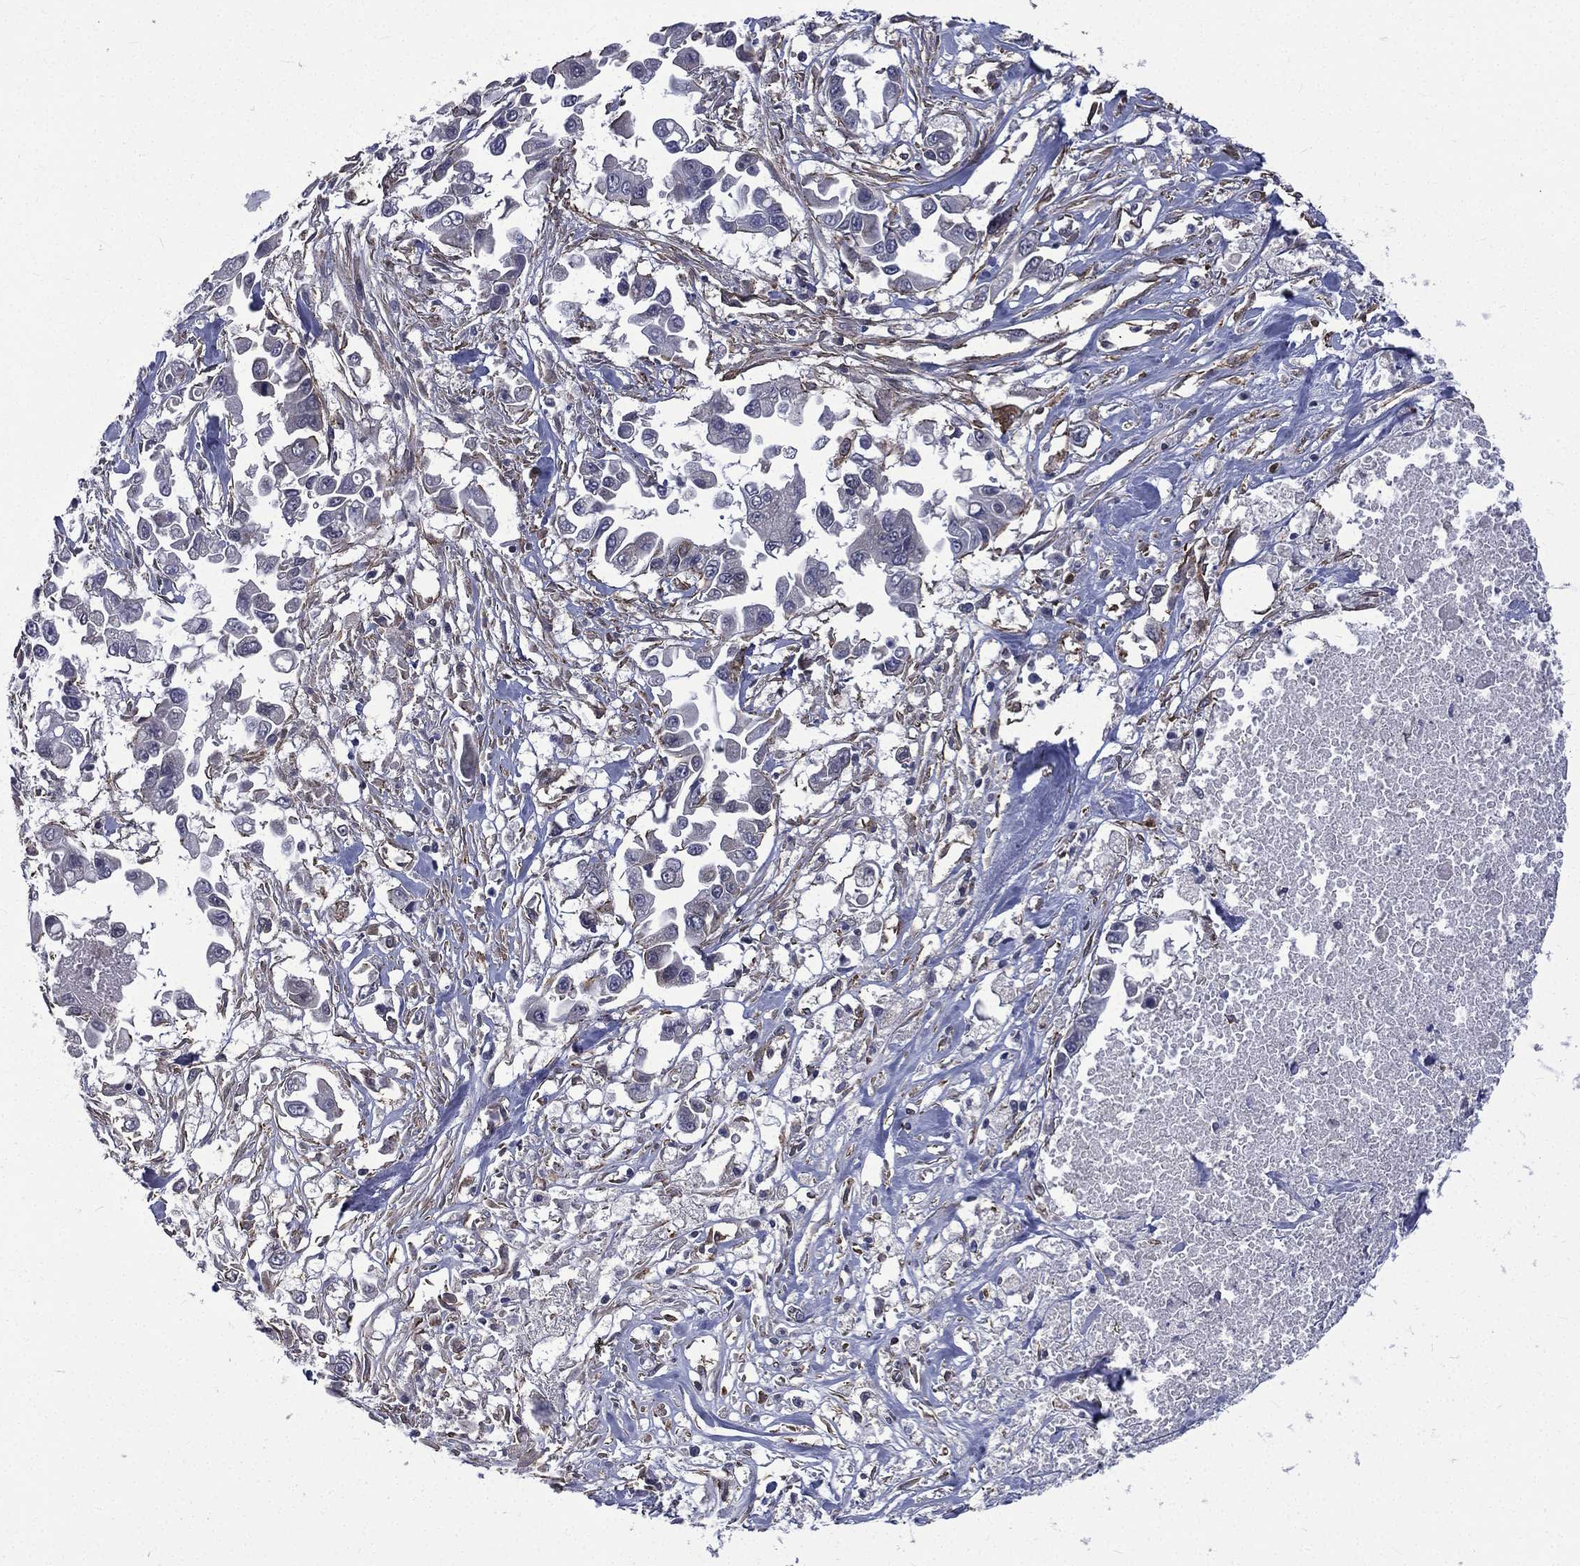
{"staining": {"intensity": "negative", "quantity": "none", "location": "none"}, "tissue": "pancreatic cancer", "cell_type": "Tumor cells", "image_type": "cancer", "snomed": [{"axis": "morphology", "description": "Adenocarcinoma, NOS"}, {"axis": "topography", "description": "Pancreas"}], "caption": "Immunohistochemistry (IHC) micrograph of neoplastic tissue: human adenocarcinoma (pancreatic) stained with DAB (3,3'-diaminobenzidine) exhibits no significant protein staining in tumor cells.", "gene": "PPFIBP1", "patient": {"sex": "female", "age": 83}}